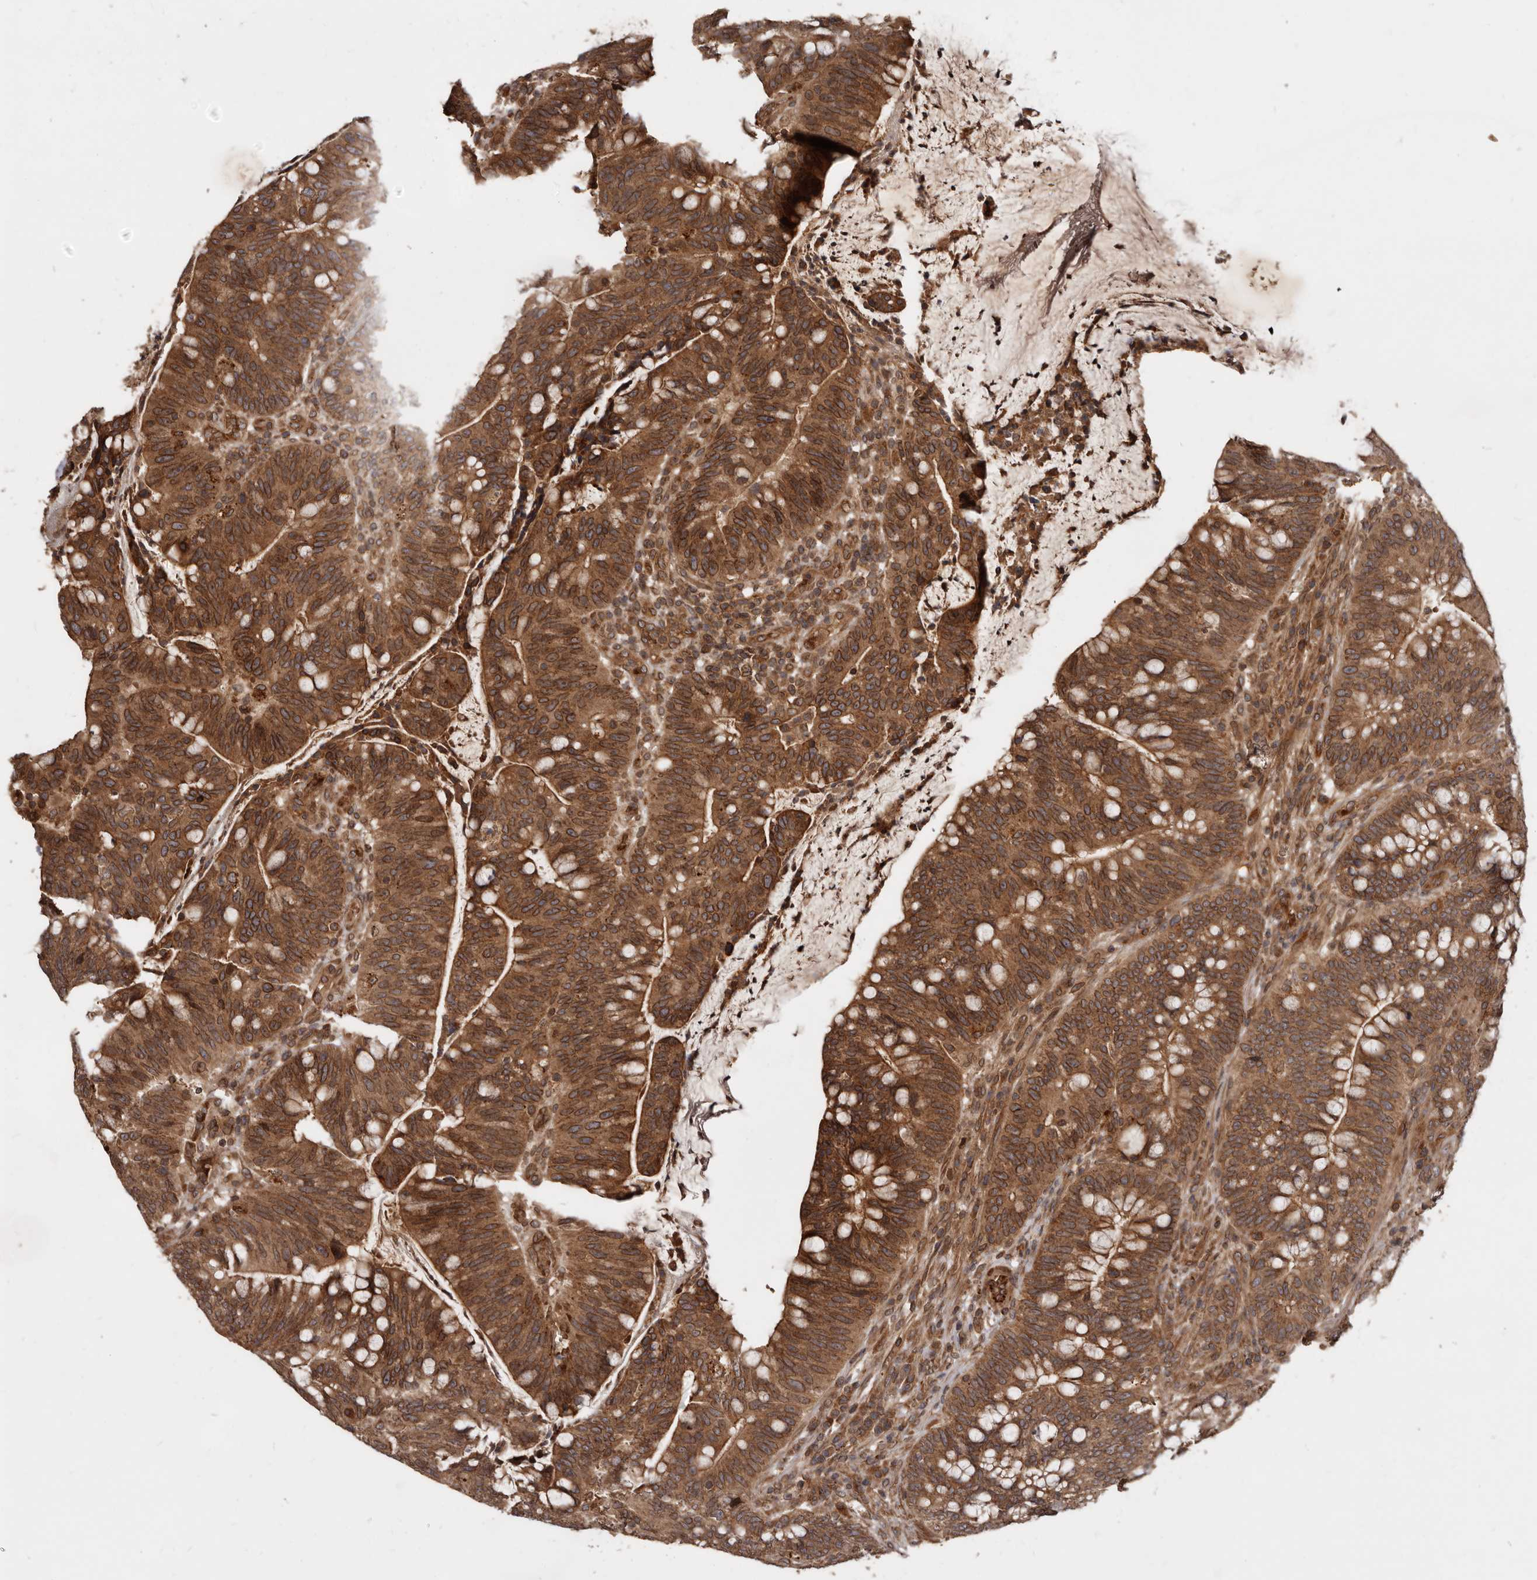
{"staining": {"intensity": "strong", "quantity": ">75%", "location": "cytoplasmic/membranous,nuclear"}, "tissue": "colorectal cancer", "cell_type": "Tumor cells", "image_type": "cancer", "snomed": [{"axis": "morphology", "description": "Adenocarcinoma, NOS"}, {"axis": "topography", "description": "Colon"}], "caption": "The photomicrograph exhibits staining of adenocarcinoma (colorectal), revealing strong cytoplasmic/membranous and nuclear protein expression (brown color) within tumor cells.", "gene": "STK36", "patient": {"sex": "female", "age": 66}}